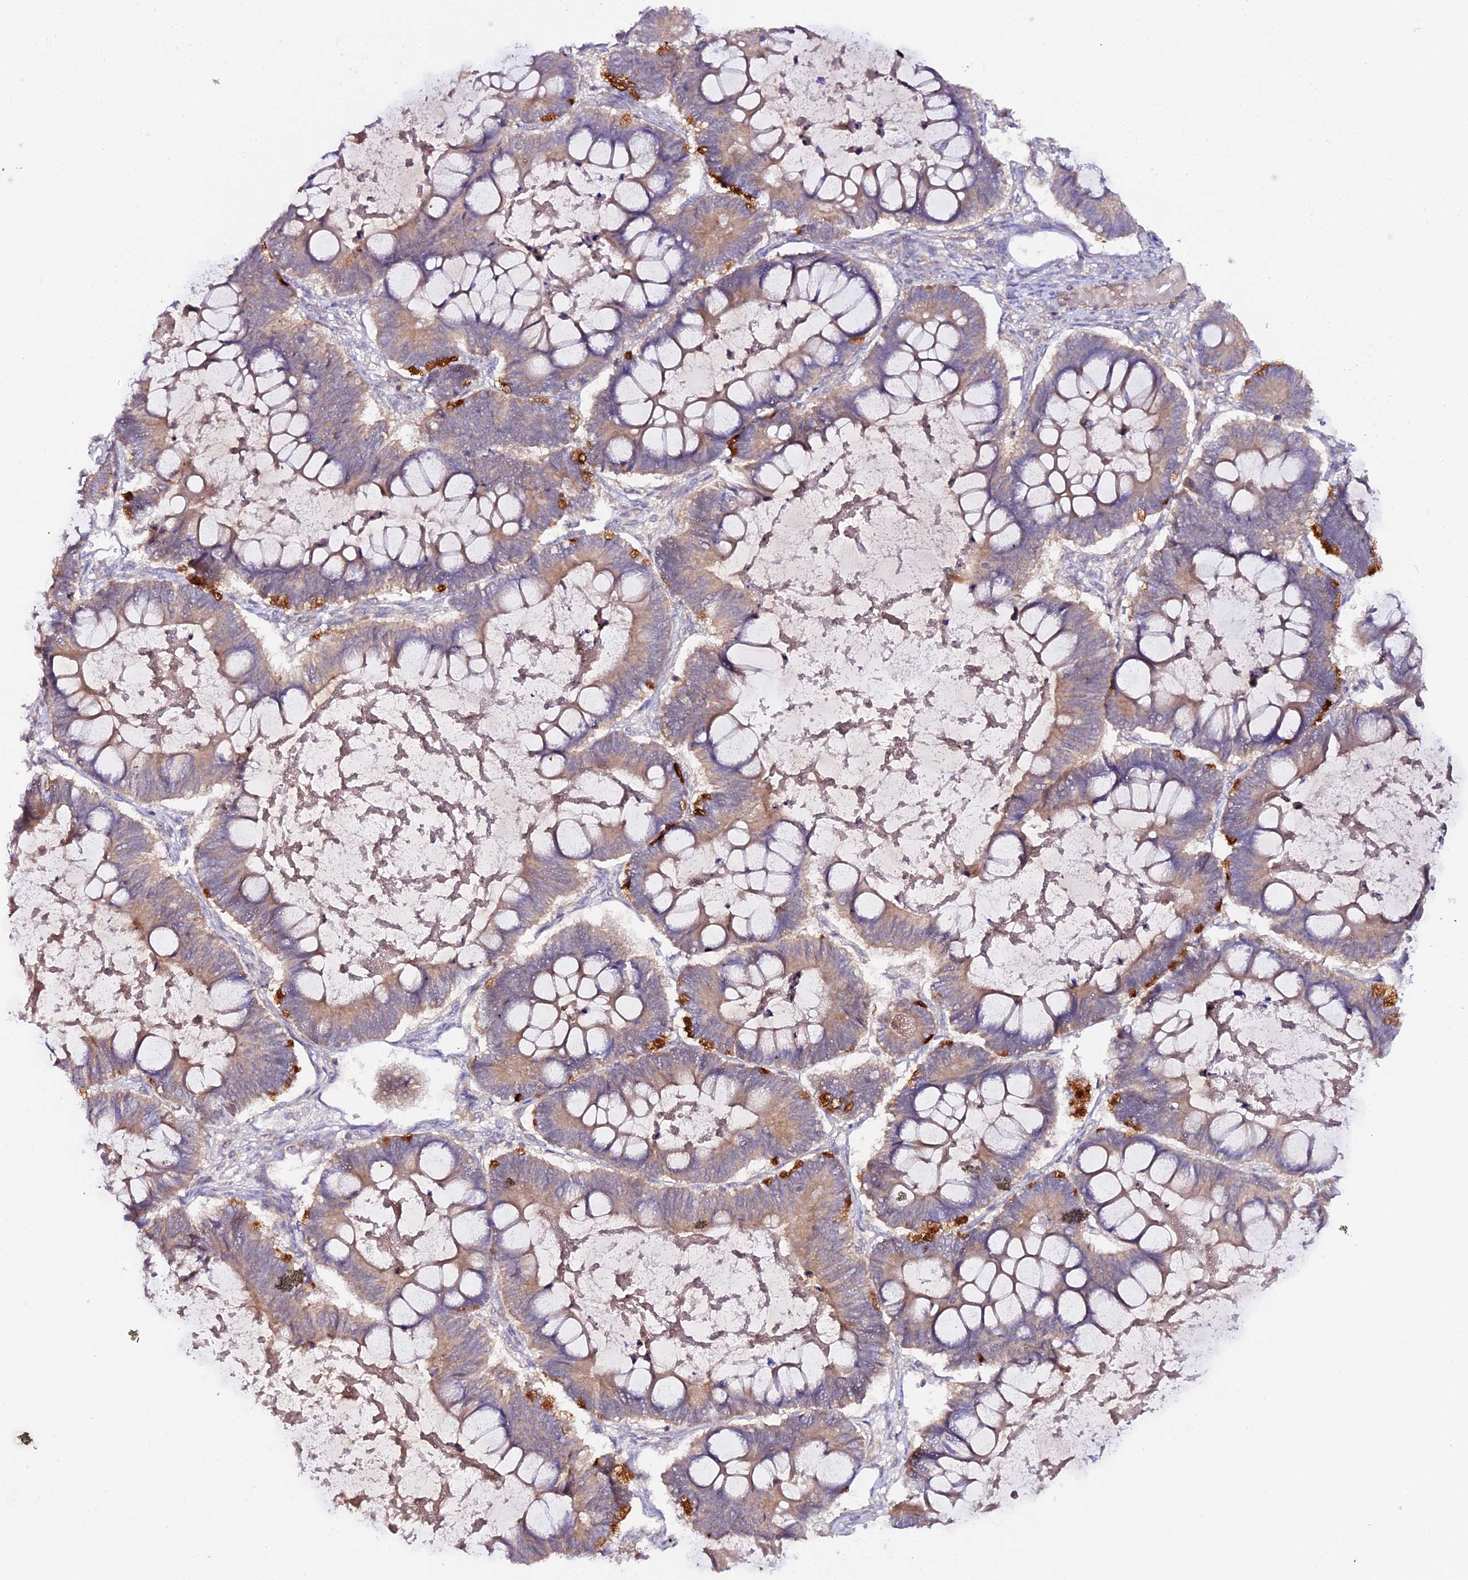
{"staining": {"intensity": "moderate", "quantity": ">75%", "location": "cytoplasmic/membranous"}, "tissue": "ovarian cancer", "cell_type": "Tumor cells", "image_type": "cancer", "snomed": [{"axis": "morphology", "description": "Cystadenocarcinoma, mucinous, NOS"}, {"axis": "topography", "description": "Ovary"}], "caption": "Immunohistochemical staining of human ovarian cancer (mucinous cystadenocarcinoma) exhibits medium levels of moderate cytoplasmic/membranous staining in approximately >75% of tumor cells.", "gene": "TRIM26", "patient": {"sex": "female", "age": 61}}